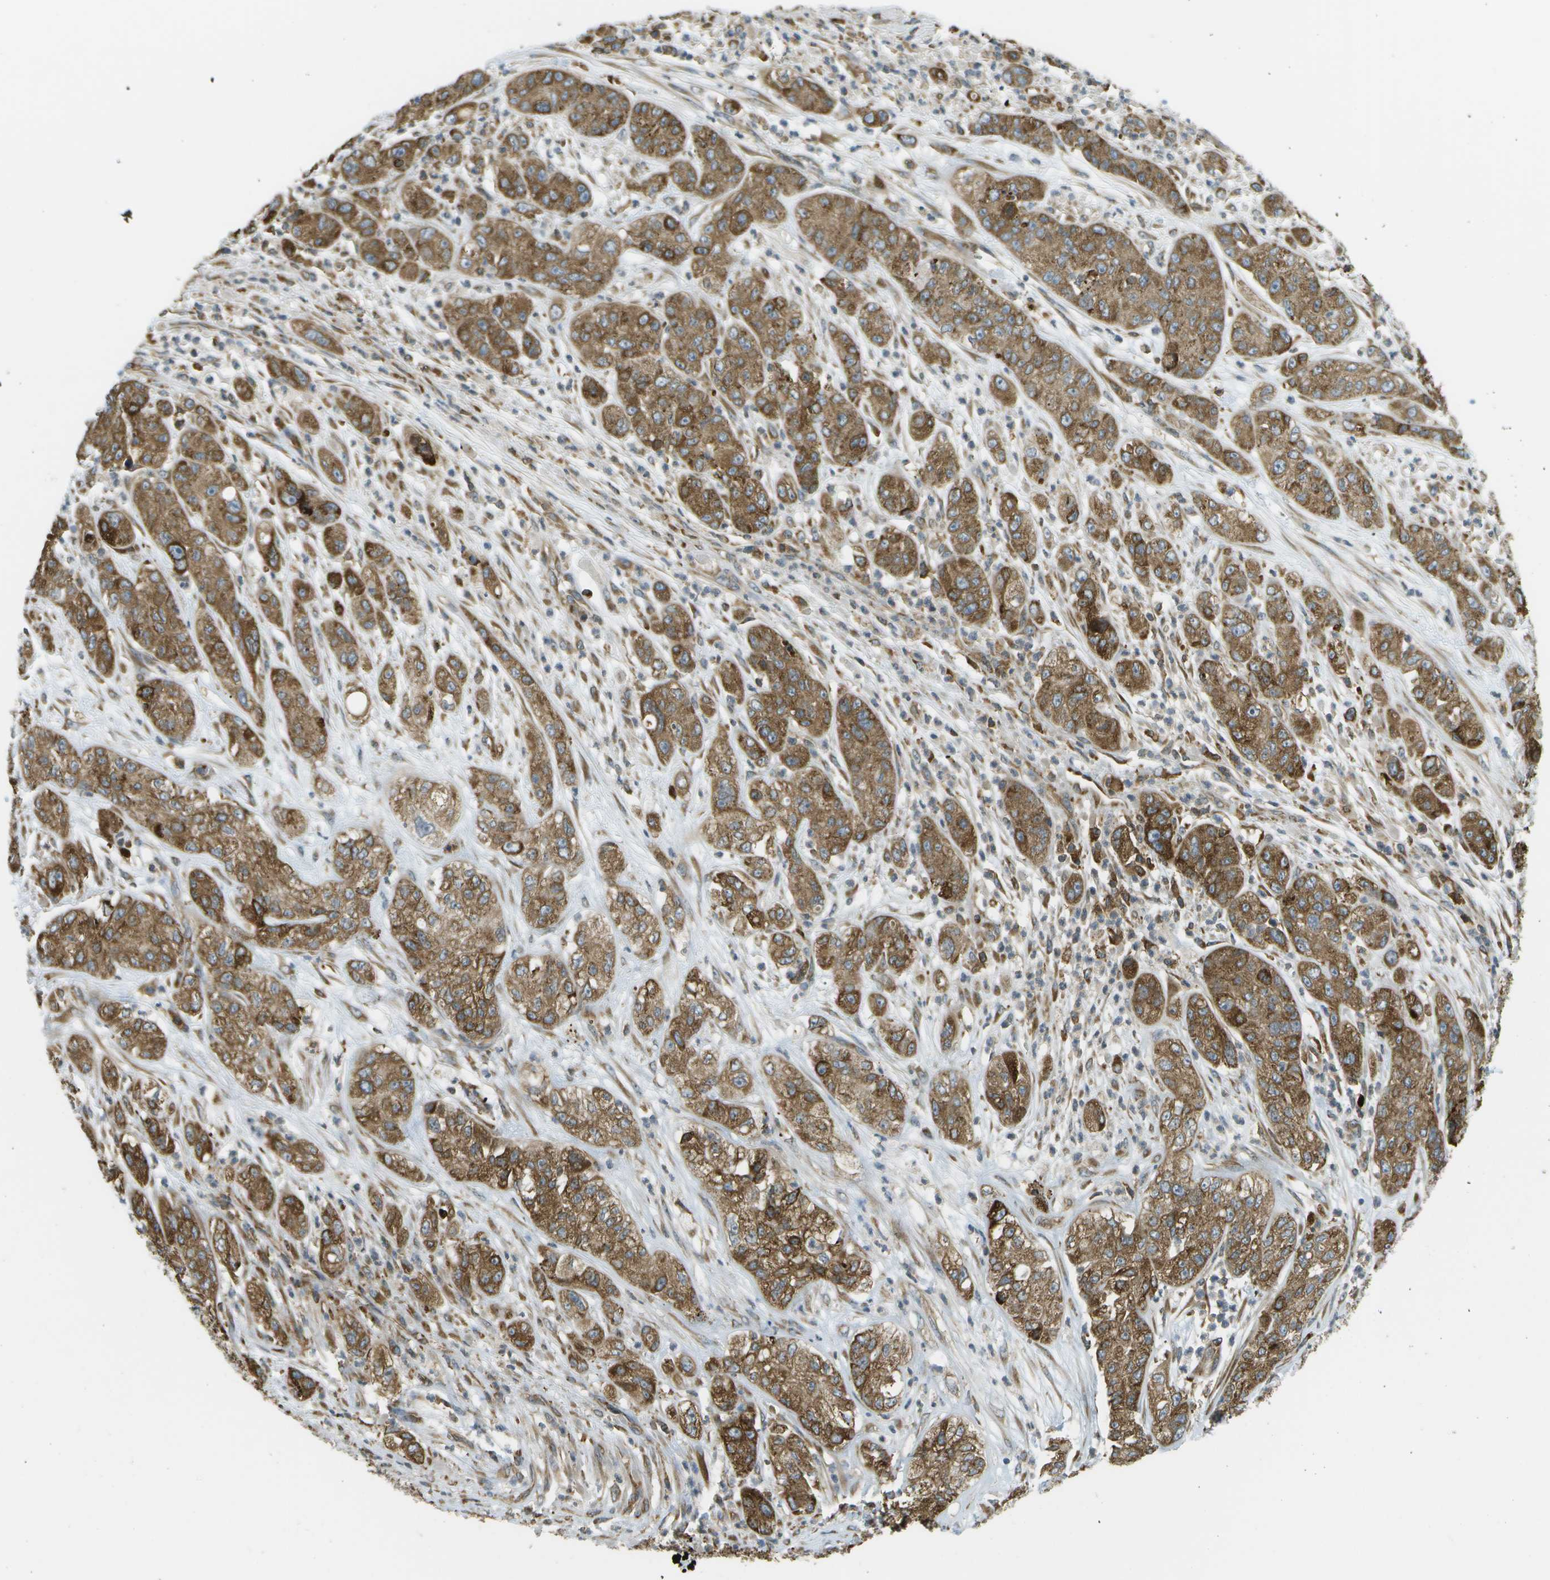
{"staining": {"intensity": "moderate", "quantity": ">75%", "location": "cytoplasmic/membranous"}, "tissue": "pancreatic cancer", "cell_type": "Tumor cells", "image_type": "cancer", "snomed": [{"axis": "morphology", "description": "Adenocarcinoma, NOS"}, {"axis": "topography", "description": "Pancreas"}], "caption": "Moderate cytoplasmic/membranous staining is appreciated in about >75% of tumor cells in pancreatic adenocarcinoma.", "gene": "USP30", "patient": {"sex": "female", "age": 78}}